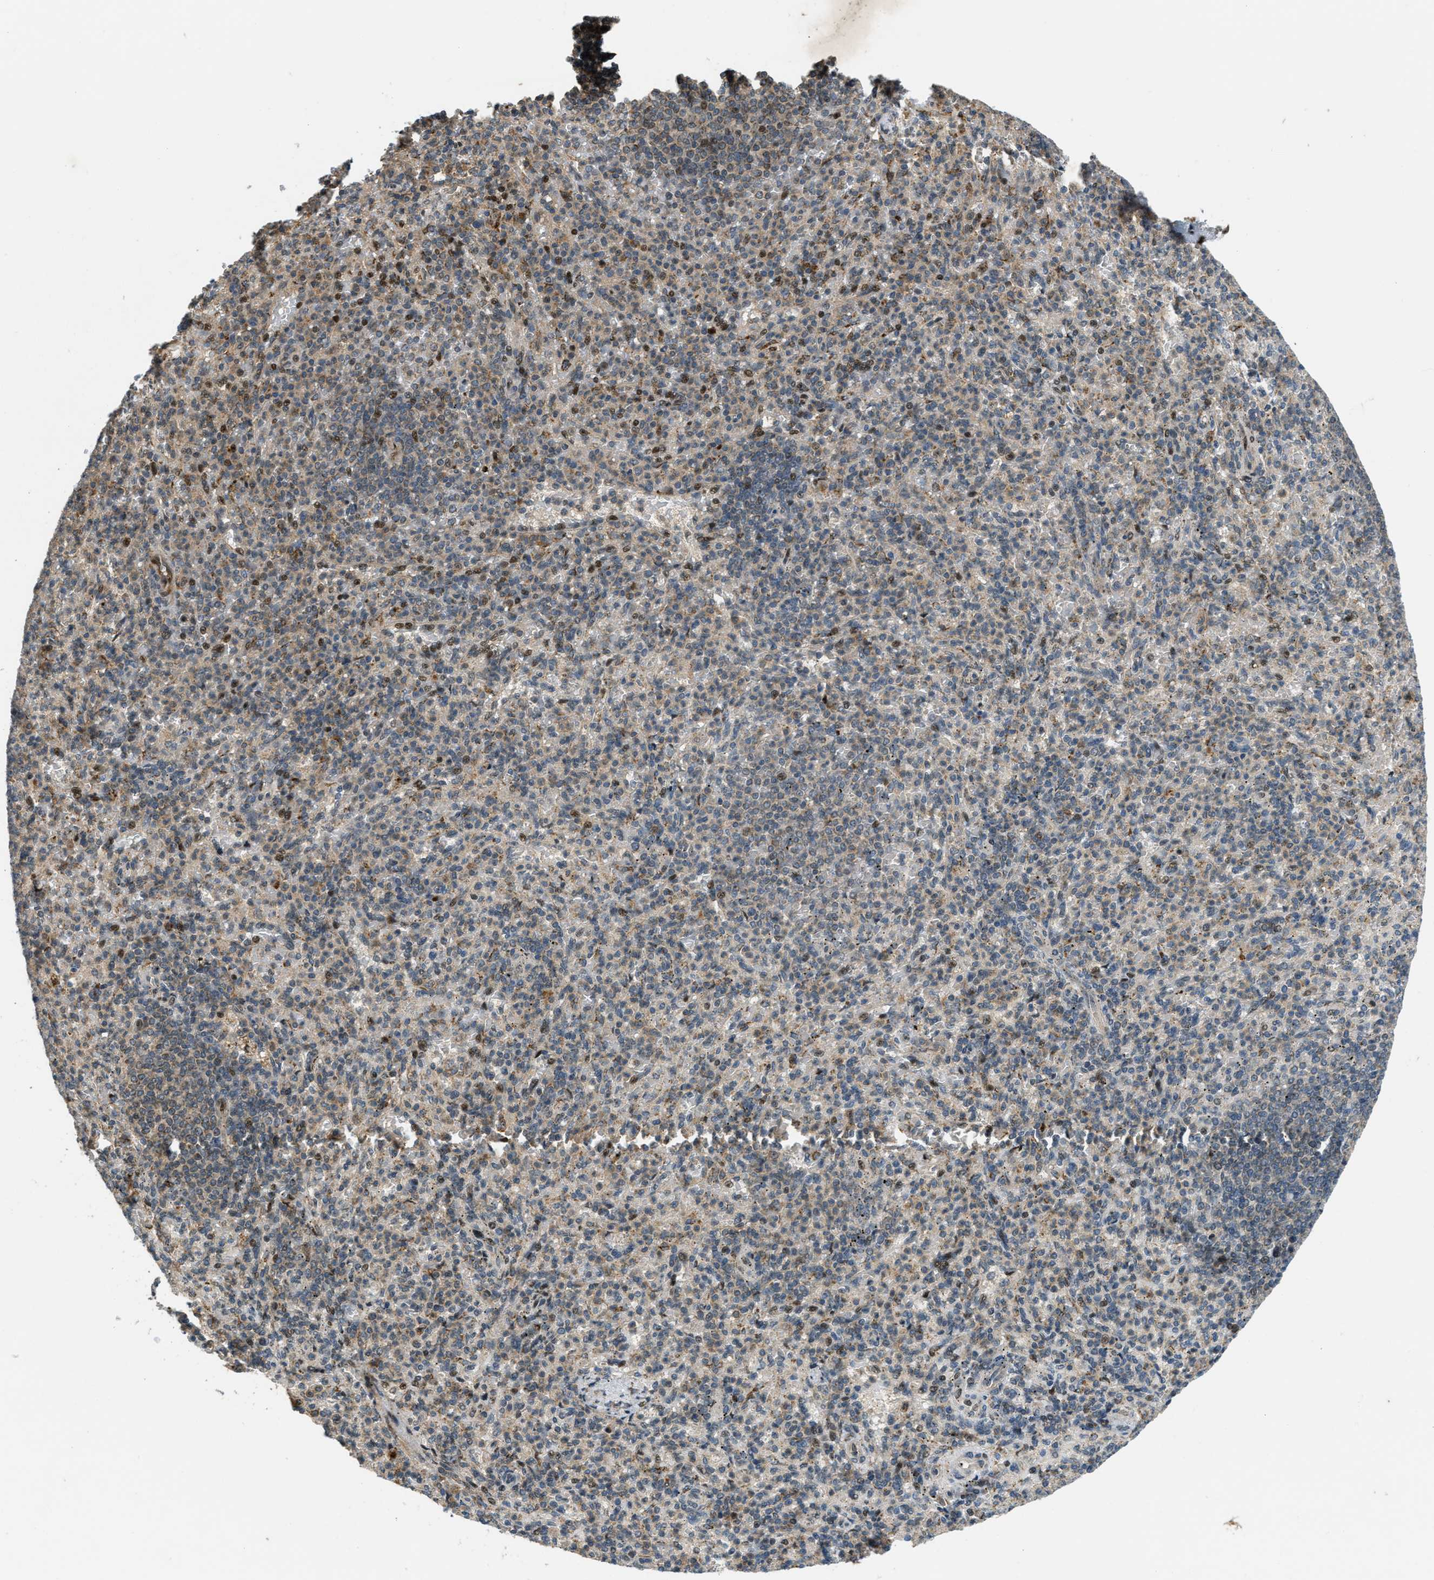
{"staining": {"intensity": "moderate", "quantity": "25%-75%", "location": "cytoplasmic/membranous,nuclear"}, "tissue": "spleen", "cell_type": "Cells in red pulp", "image_type": "normal", "snomed": [{"axis": "morphology", "description": "Normal tissue, NOS"}, {"axis": "topography", "description": "Spleen"}], "caption": "Protein expression analysis of normal human spleen reveals moderate cytoplasmic/membranous,nuclear expression in approximately 25%-75% of cells in red pulp. The staining is performed using DAB (3,3'-diaminobenzidine) brown chromogen to label protein expression. The nuclei are counter-stained blue using hematoxylin.", "gene": "TRAPPC14", "patient": {"sex": "female", "age": 74}}